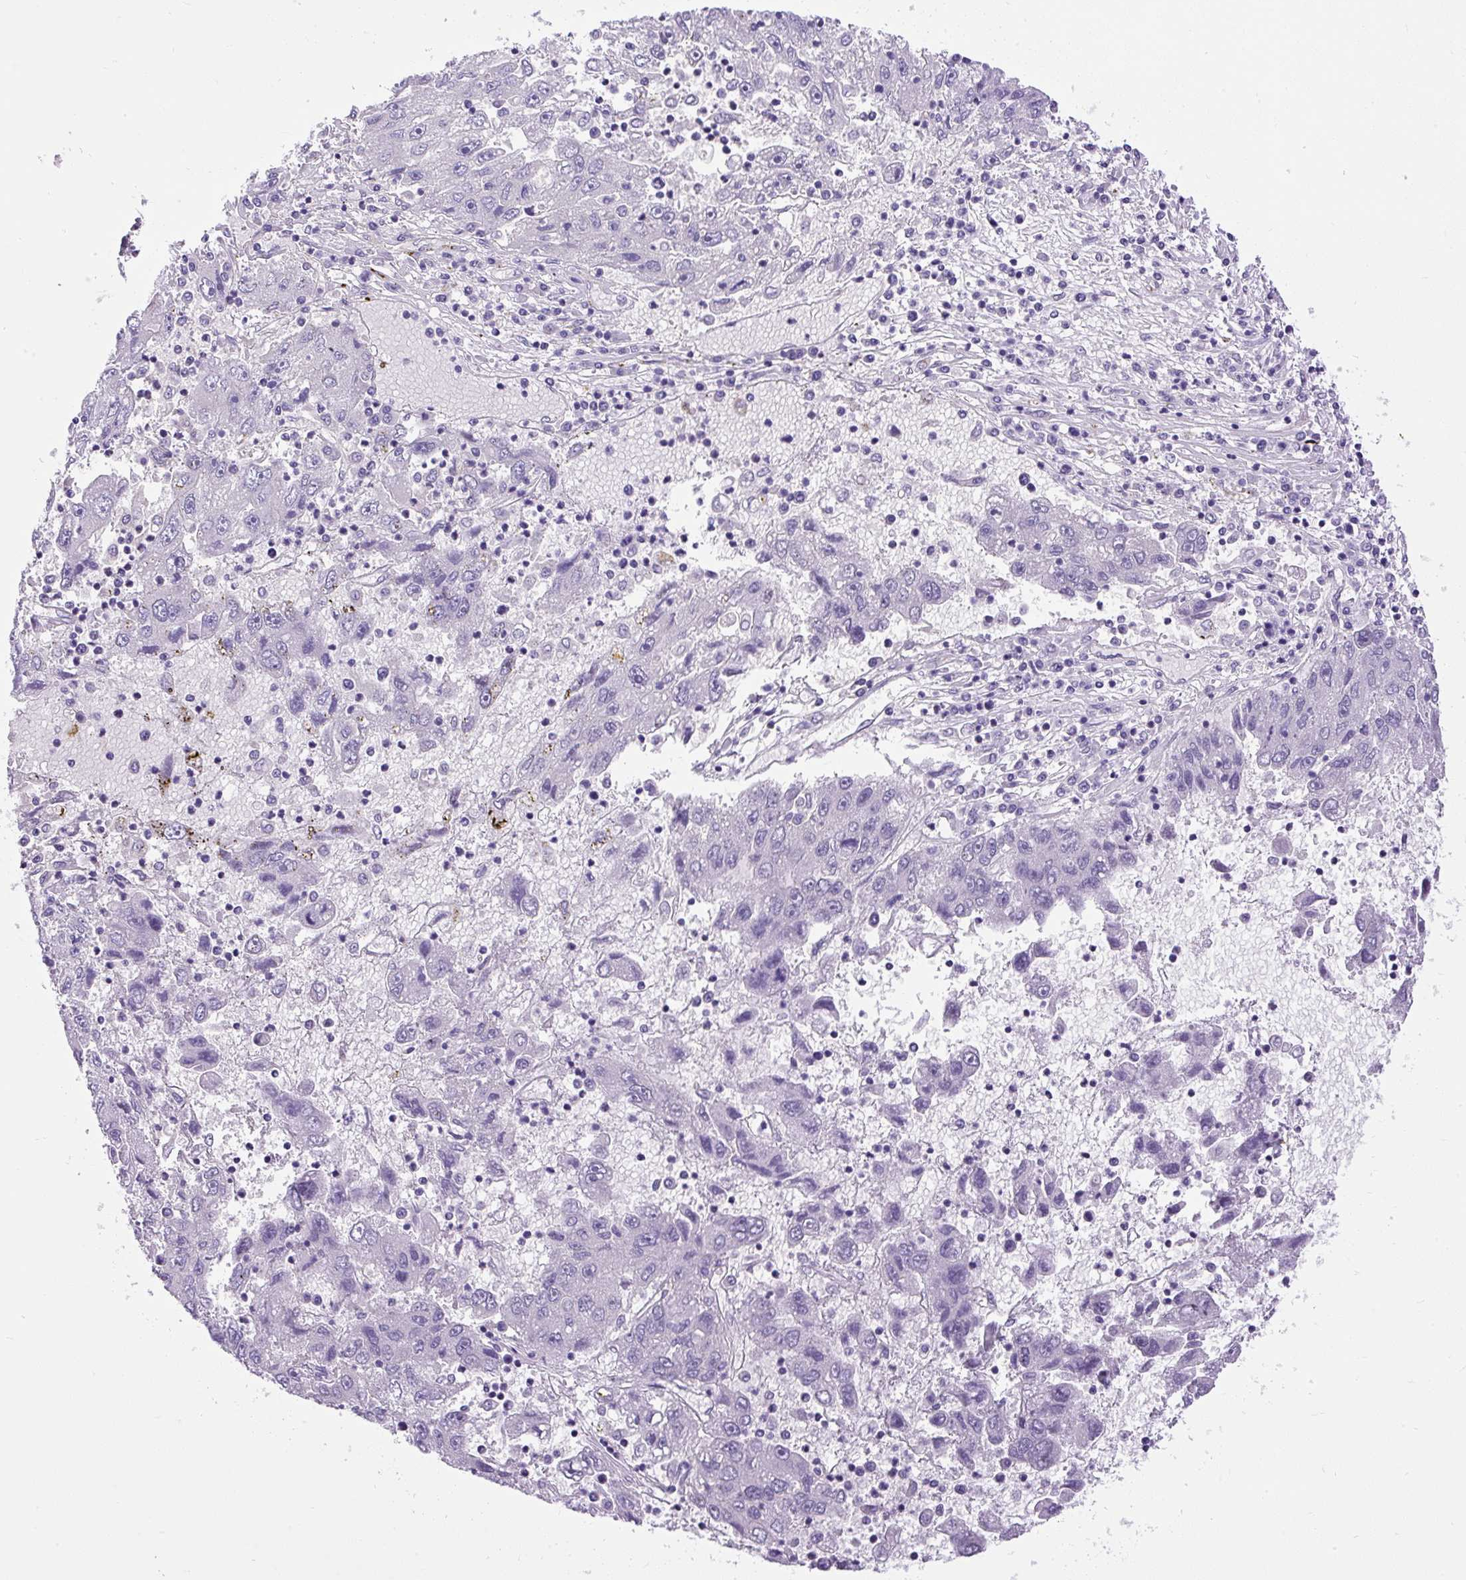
{"staining": {"intensity": "negative", "quantity": "none", "location": "none"}, "tissue": "liver cancer", "cell_type": "Tumor cells", "image_type": "cancer", "snomed": [{"axis": "morphology", "description": "Carcinoma, Hepatocellular, NOS"}, {"axis": "topography", "description": "Liver"}], "caption": "This is a micrograph of immunohistochemistry staining of liver cancer (hepatocellular carcinoma), which shows no expression in tumor cells.", "gene": "MAP1S", "patient": {"sex": "male", "age": 49}}